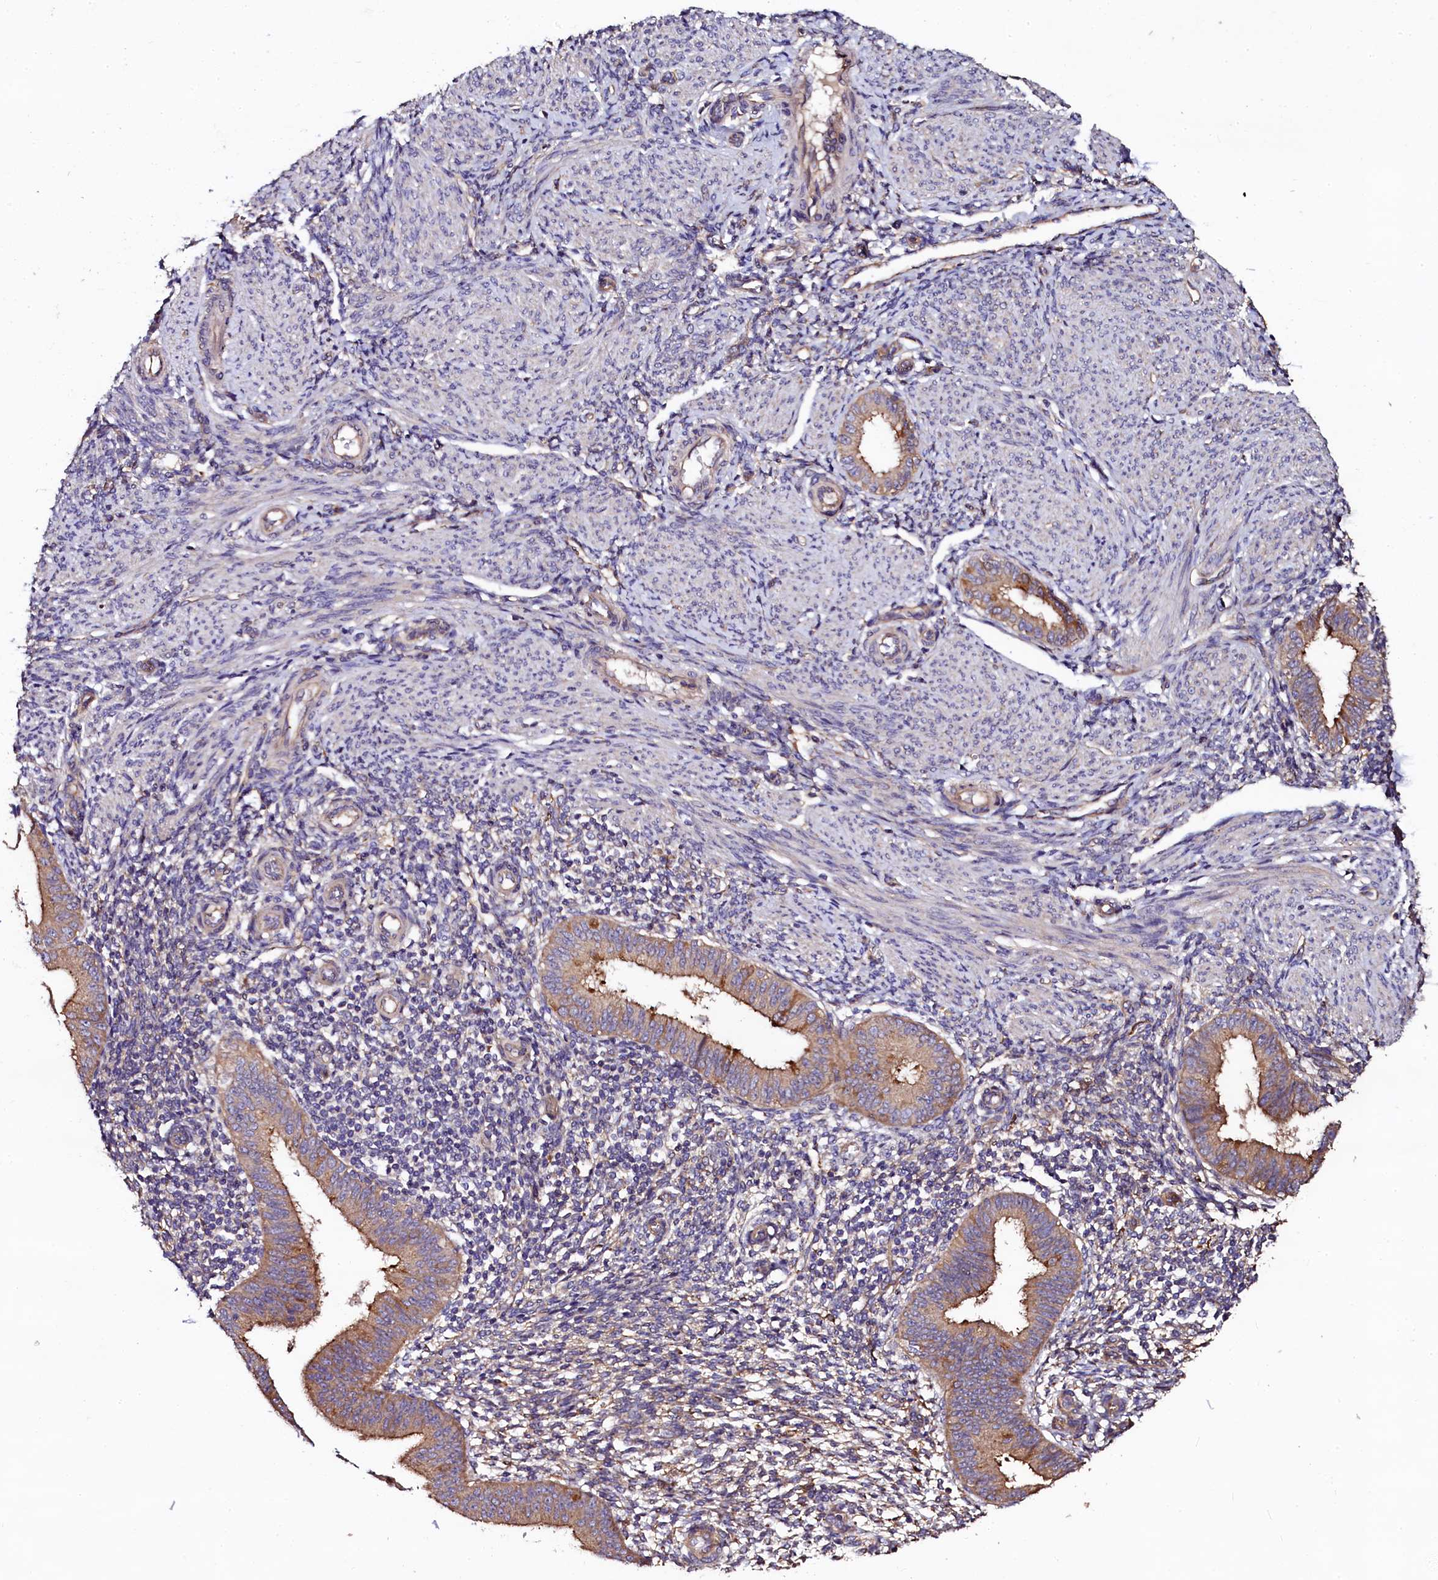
{"staining": {"intensity": "moderate", "quantity": "<25%", "location": "cytoplasmic/membranous"}, "tissue": "endometrium", "cell_type": "Cells in endometrial stroma", "image_type": "normal", "snomed": [{"axis": "morphology", "description": "Normal tissue, NOS"}, {"axis": "topography", "description": "Uterus"}, {"axis": "topography", "description": "Endometrium"}], "caption": "Immunohistochemistry (IHC) of benign human endometrium shows low levels of moderate cytoplasmic/membranous staining in approximately <25% of cells in endometrial stroma. The staining is performed using DAB brown chromogen to label protein expression. The nuclei are counter-stained blue using hematoxylin.", "gene": "APPL2", "patient": {"sex": "female", "age": 48}}